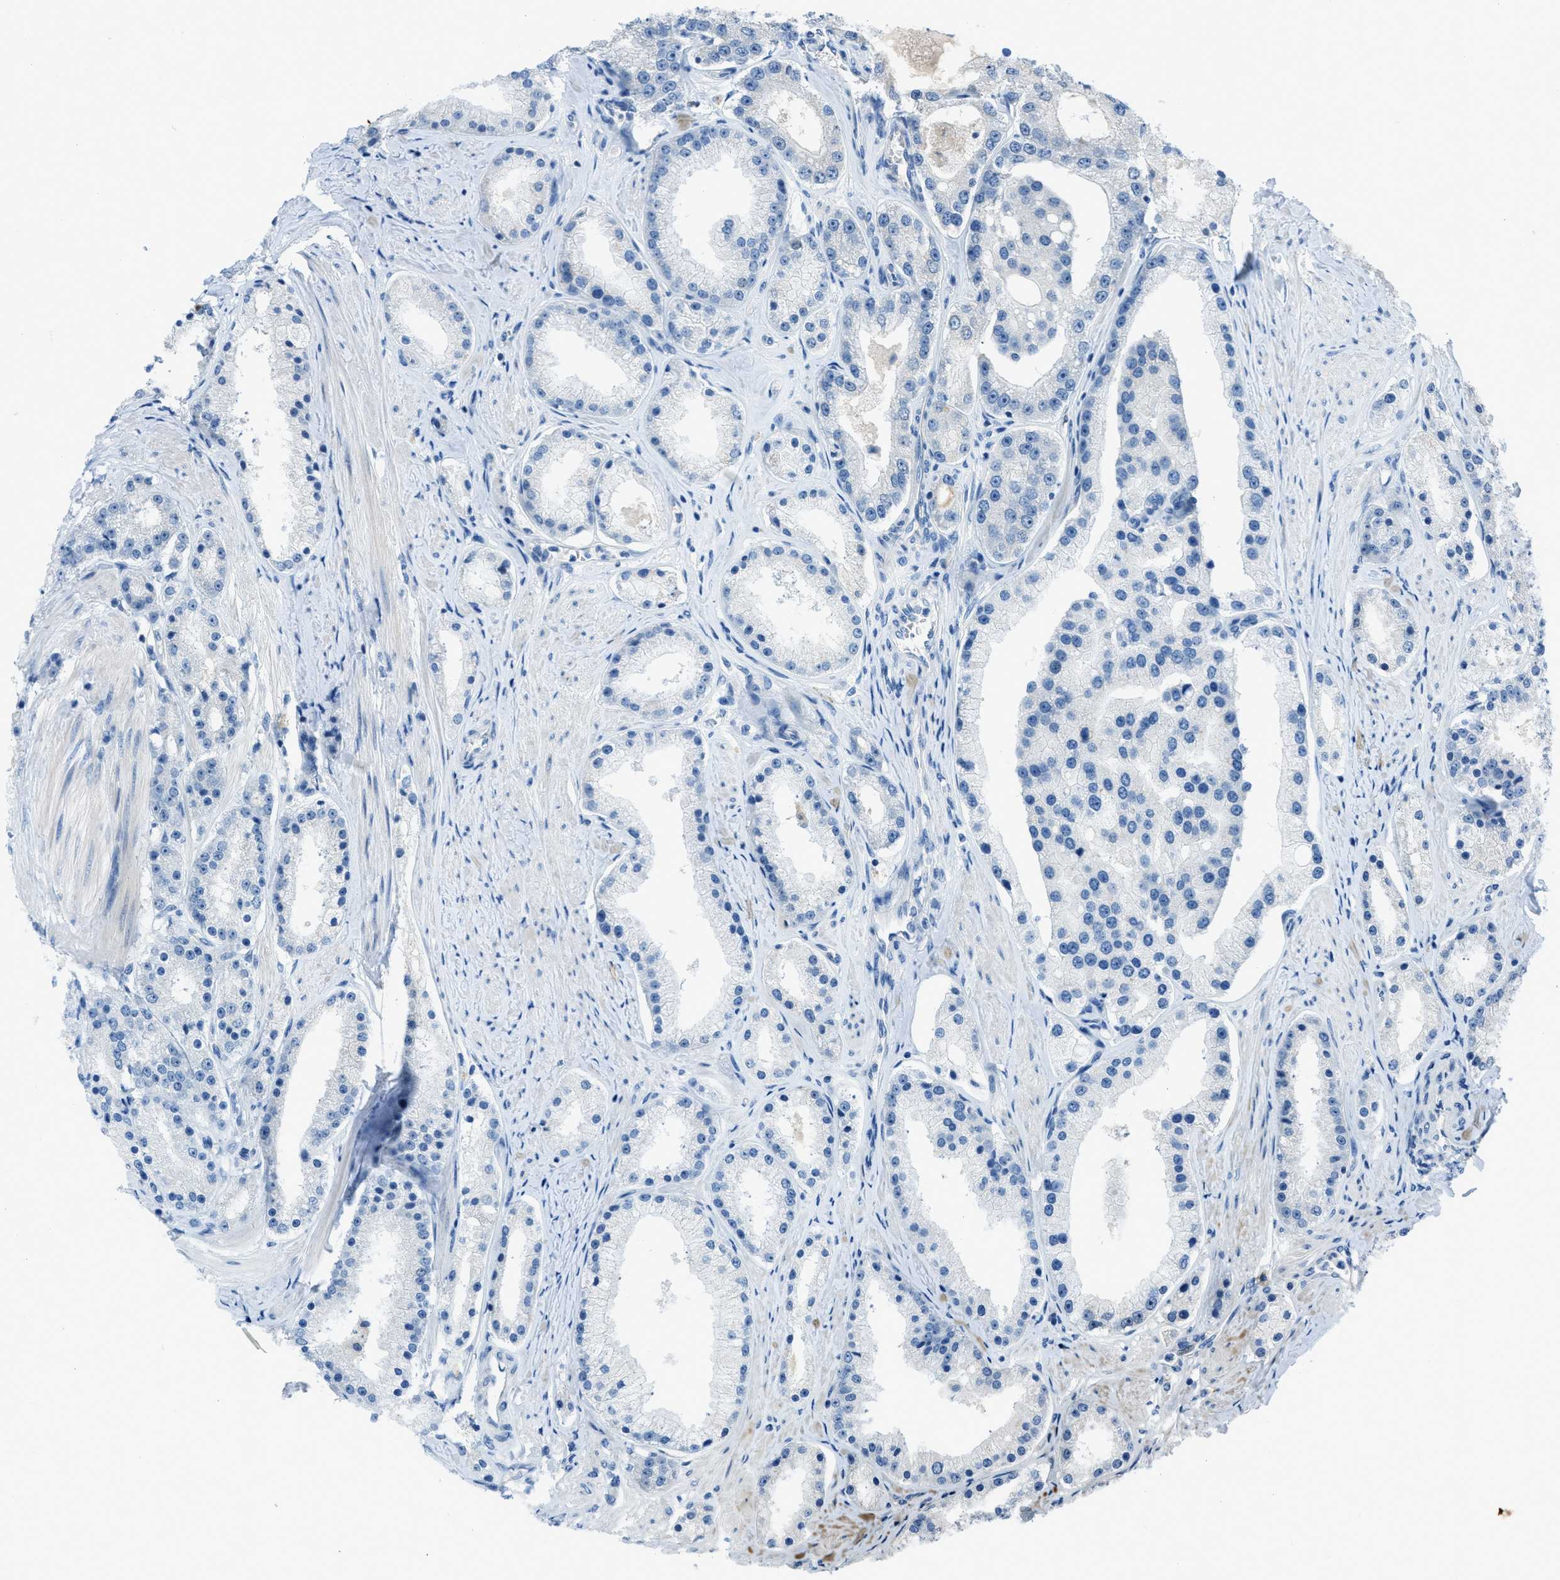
{"staining": {"intensity": "negative", "quantity": "none", "location": "none"}, "tissue": "prostate cancer", "cell_type": "Tumor cells", "image_type": "cancer", "snomed": [{"axis": "morphology", "description": "Adenocarcinoma, Low grade"}, {"axis": "topography", "description": "Prostate"}], "caption": "Tumor cells show no significant protein expression in prostate cancer.", "gene": "MIS18A", "patient": {"sex": "male", "age": 63}}